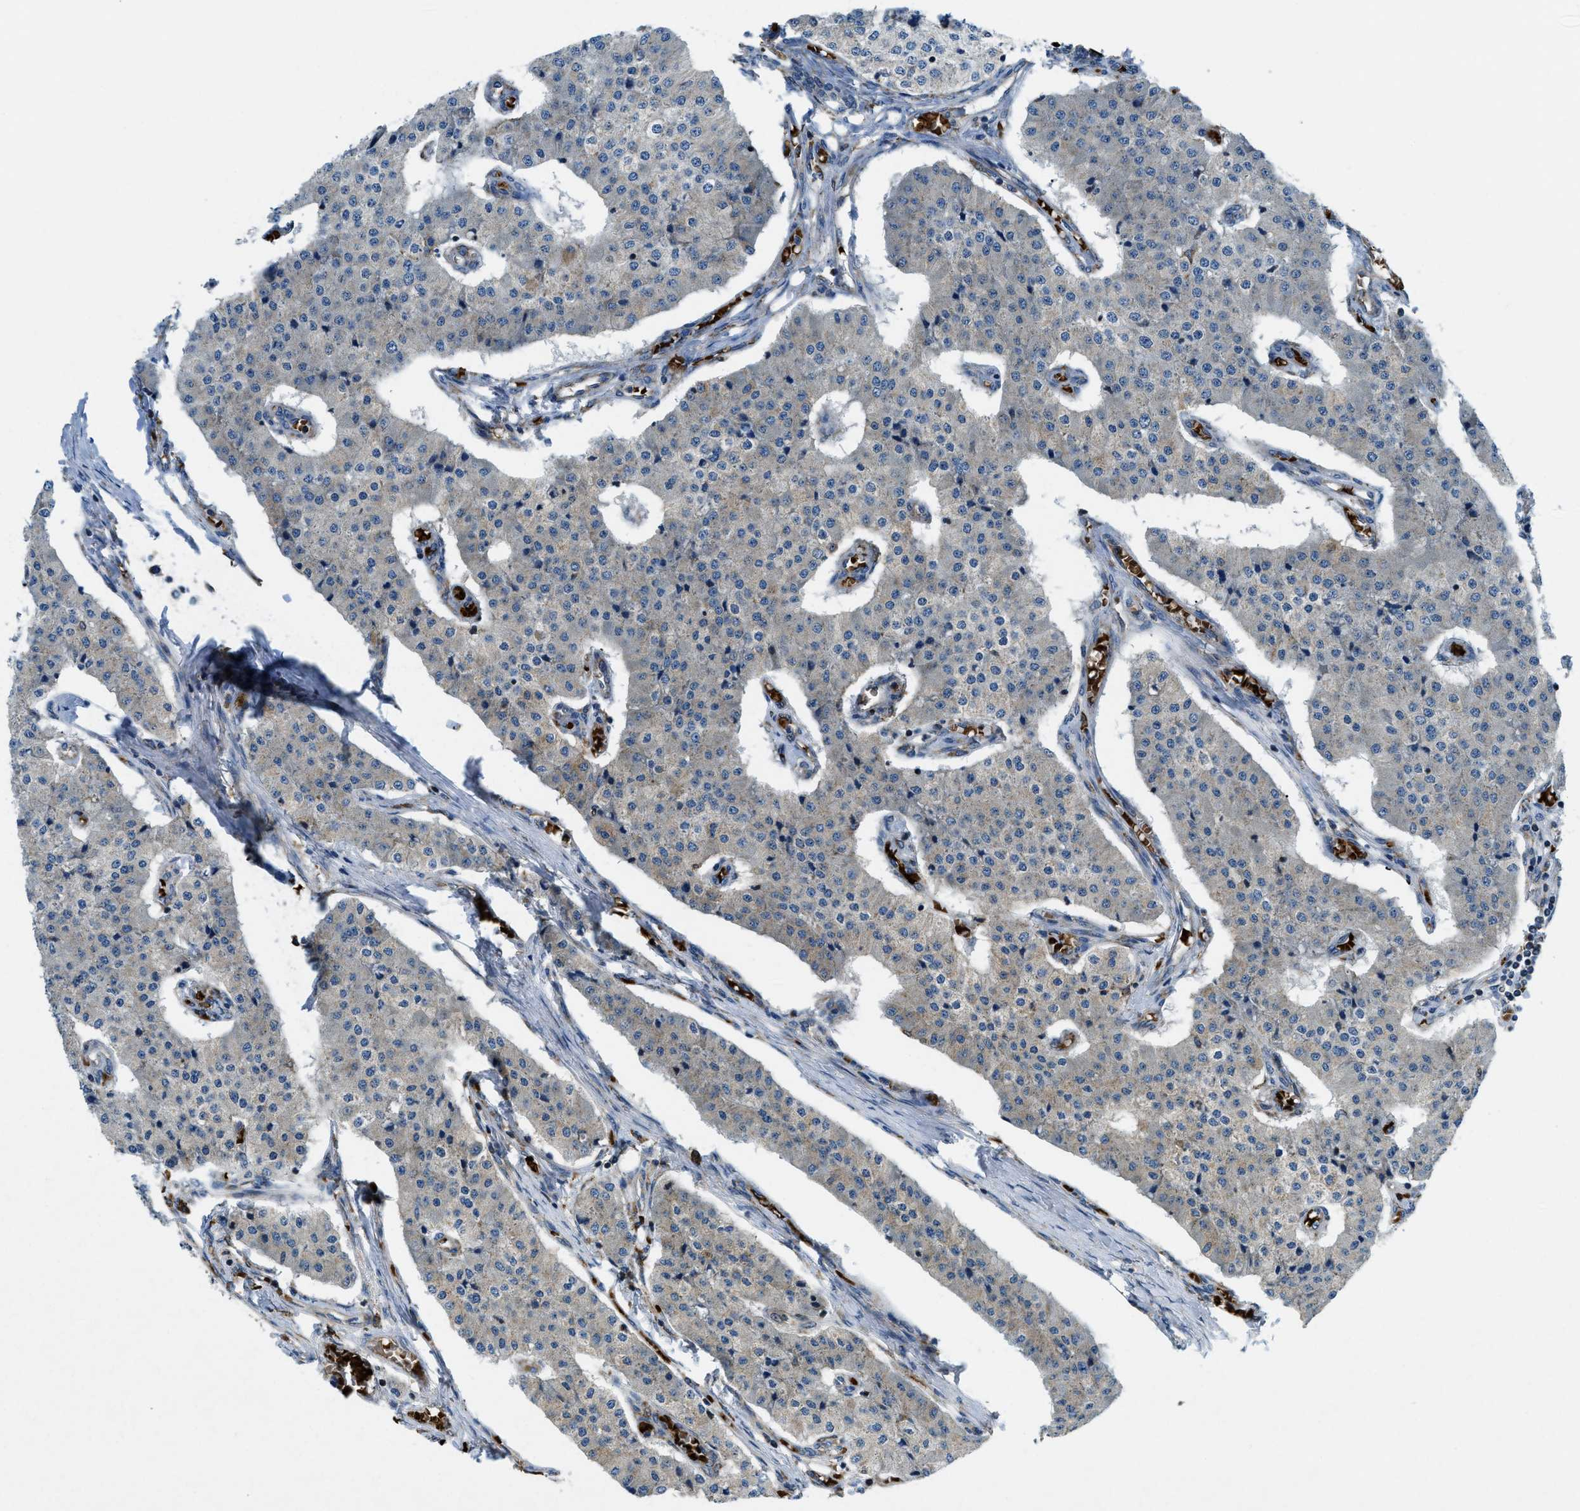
{"staining": {"intensity": "negative", "quantity": "none", "location": "none"}, "tissue": "carcinoid", "cell_type": "Tumor cells", "image_type": "cancer", "snomed": [{"axis": "morphology", "description": "Carcinoid, malignant, NOS"}, {"axis": "topography", "description": "Colon"}], "caption": "This photomicrograph is of carcinoid stained with IHC to label a protein in brown with the nuclei are counter-stained blue. There is no expression in tumor cells. (DAB IHC with hematoxylin counter stain).", "gene": "CSPG4", "patient": {"sex": "female", "age": 52}}